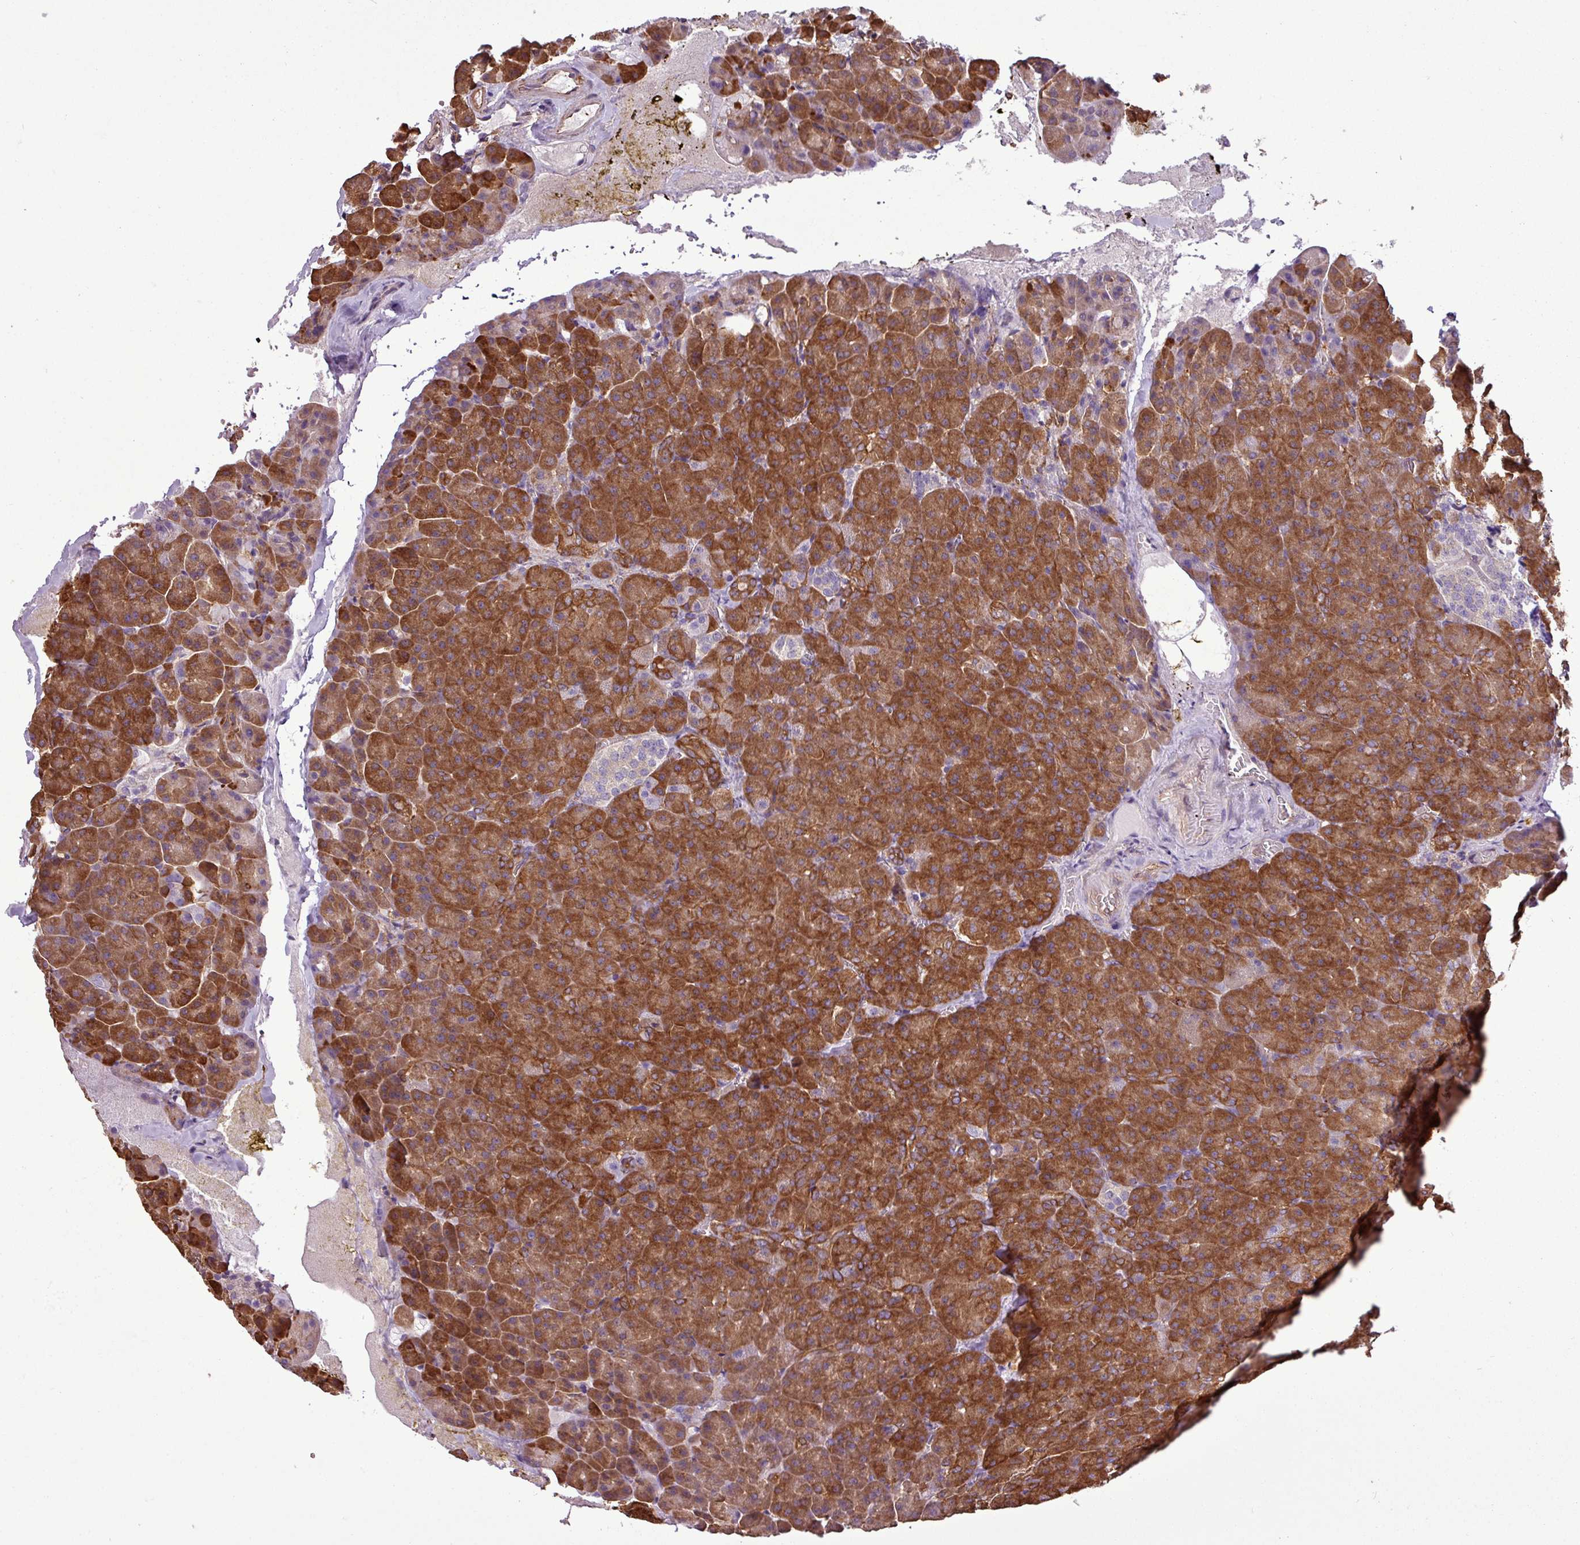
{"staining": {"intensity": "strong", "quantity": ">75%", "location": "cytoplasmic/membranous"}, "tissue": "pancreas", "cell_type": "Exocrine glandular cells", "image_type": "normal", "snomed": [{"axis": "morphology", "description": "Normal tissue, NOS"}, {"axis": "topography", "description": "Pancreas"}], "caption": "Strong cytoplasmic/membranous positivity for a protein is seen in about >75% of exocrine glandular cells of normal pancreas using immunohistochemistry.", "gene": "PACSIN2", "patient": {"sex": "female", "age": 74}}